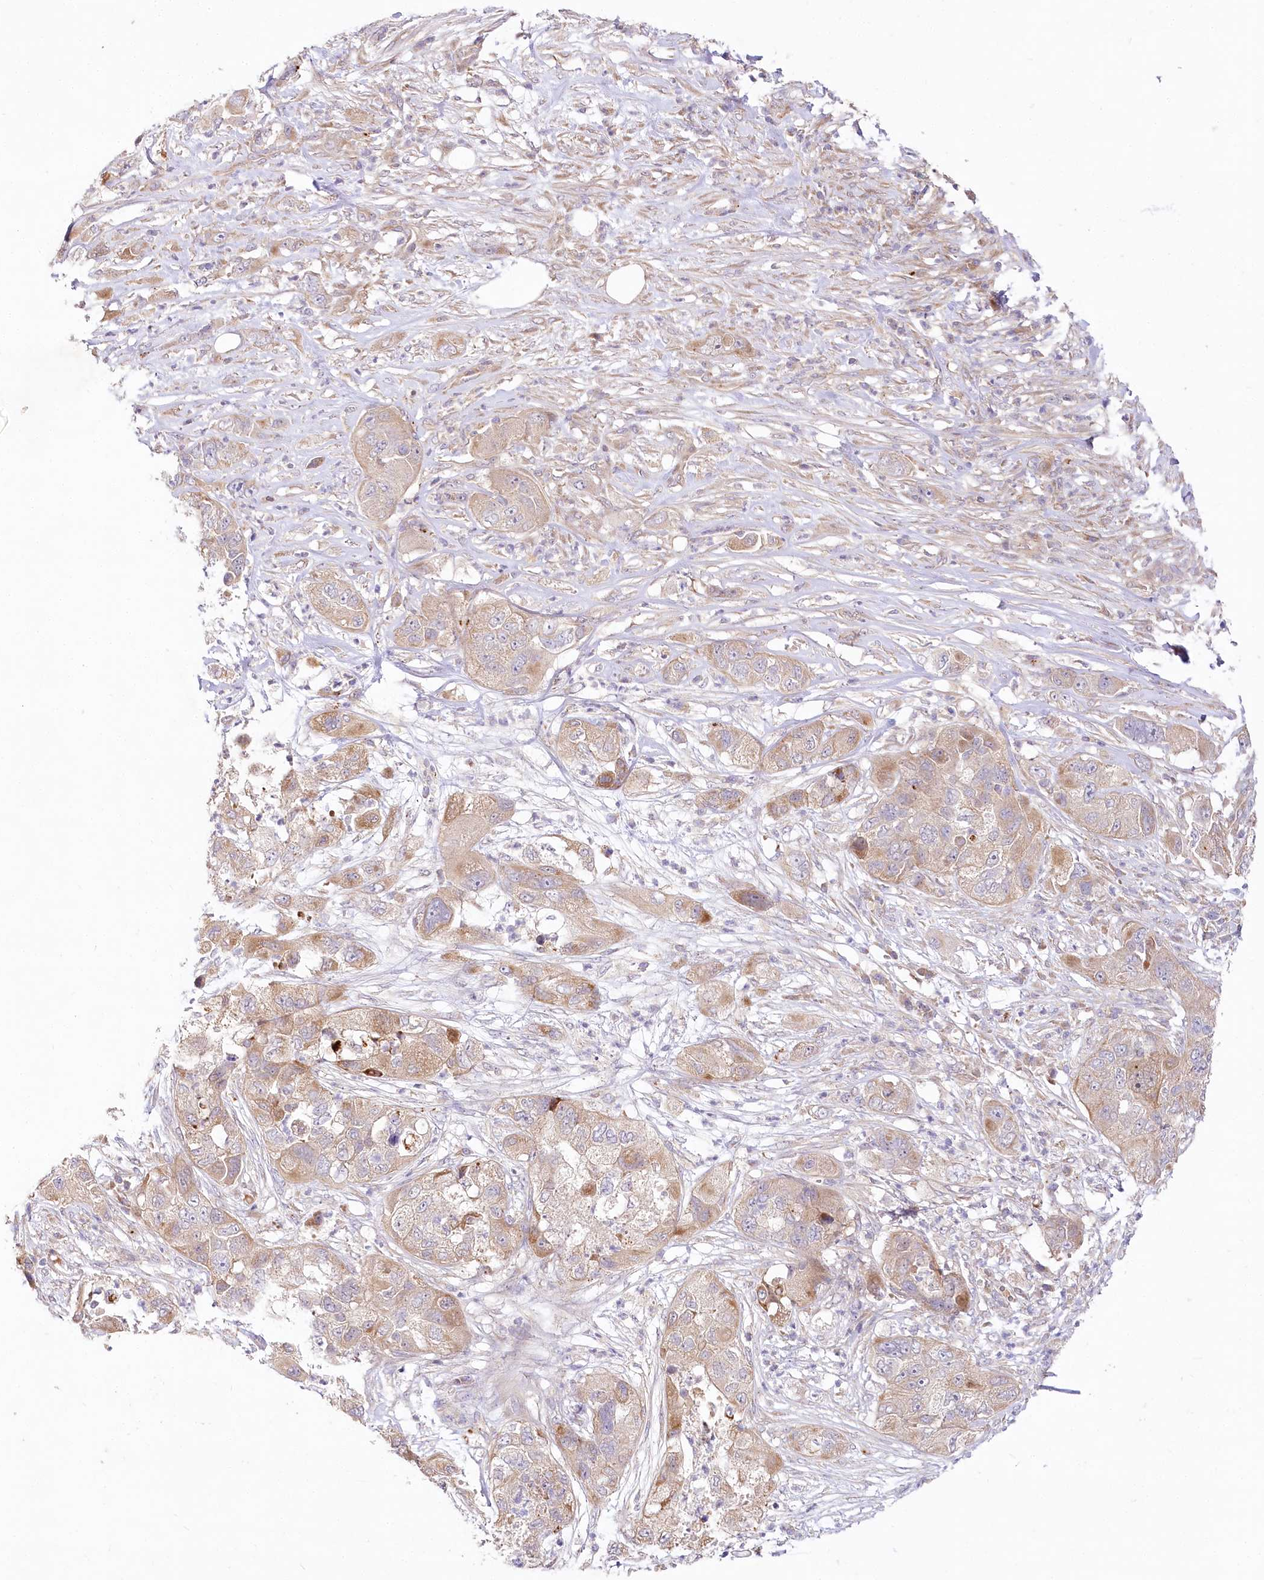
{"staining": {"intensity": "weak", "quantity": "25%-75%", "location": "cytoplasmic/membranous"}, "tissue": "pancreatic cancer", "cell_type": "Tumor cells", "image_type": "cancer", "snomed": [{"axis": "morphology", "description": "Adenocarcinoma, NOS"}, {"axis": "topography", "description": "Pancreas"}], "caption": "Immunohistochemistry micrograph of neoplastic tissue: human pancreatic cancer (adenocarcinoma) stained using IHC exhibits low levels of weak protein expression localized specifically in the cytoplasmic/membranous of tumor cells, appearing as a cytoplasmic/membranous brown color.", "gene": "PYROXD1", "patient": {"sex": "female", "age": 78}}